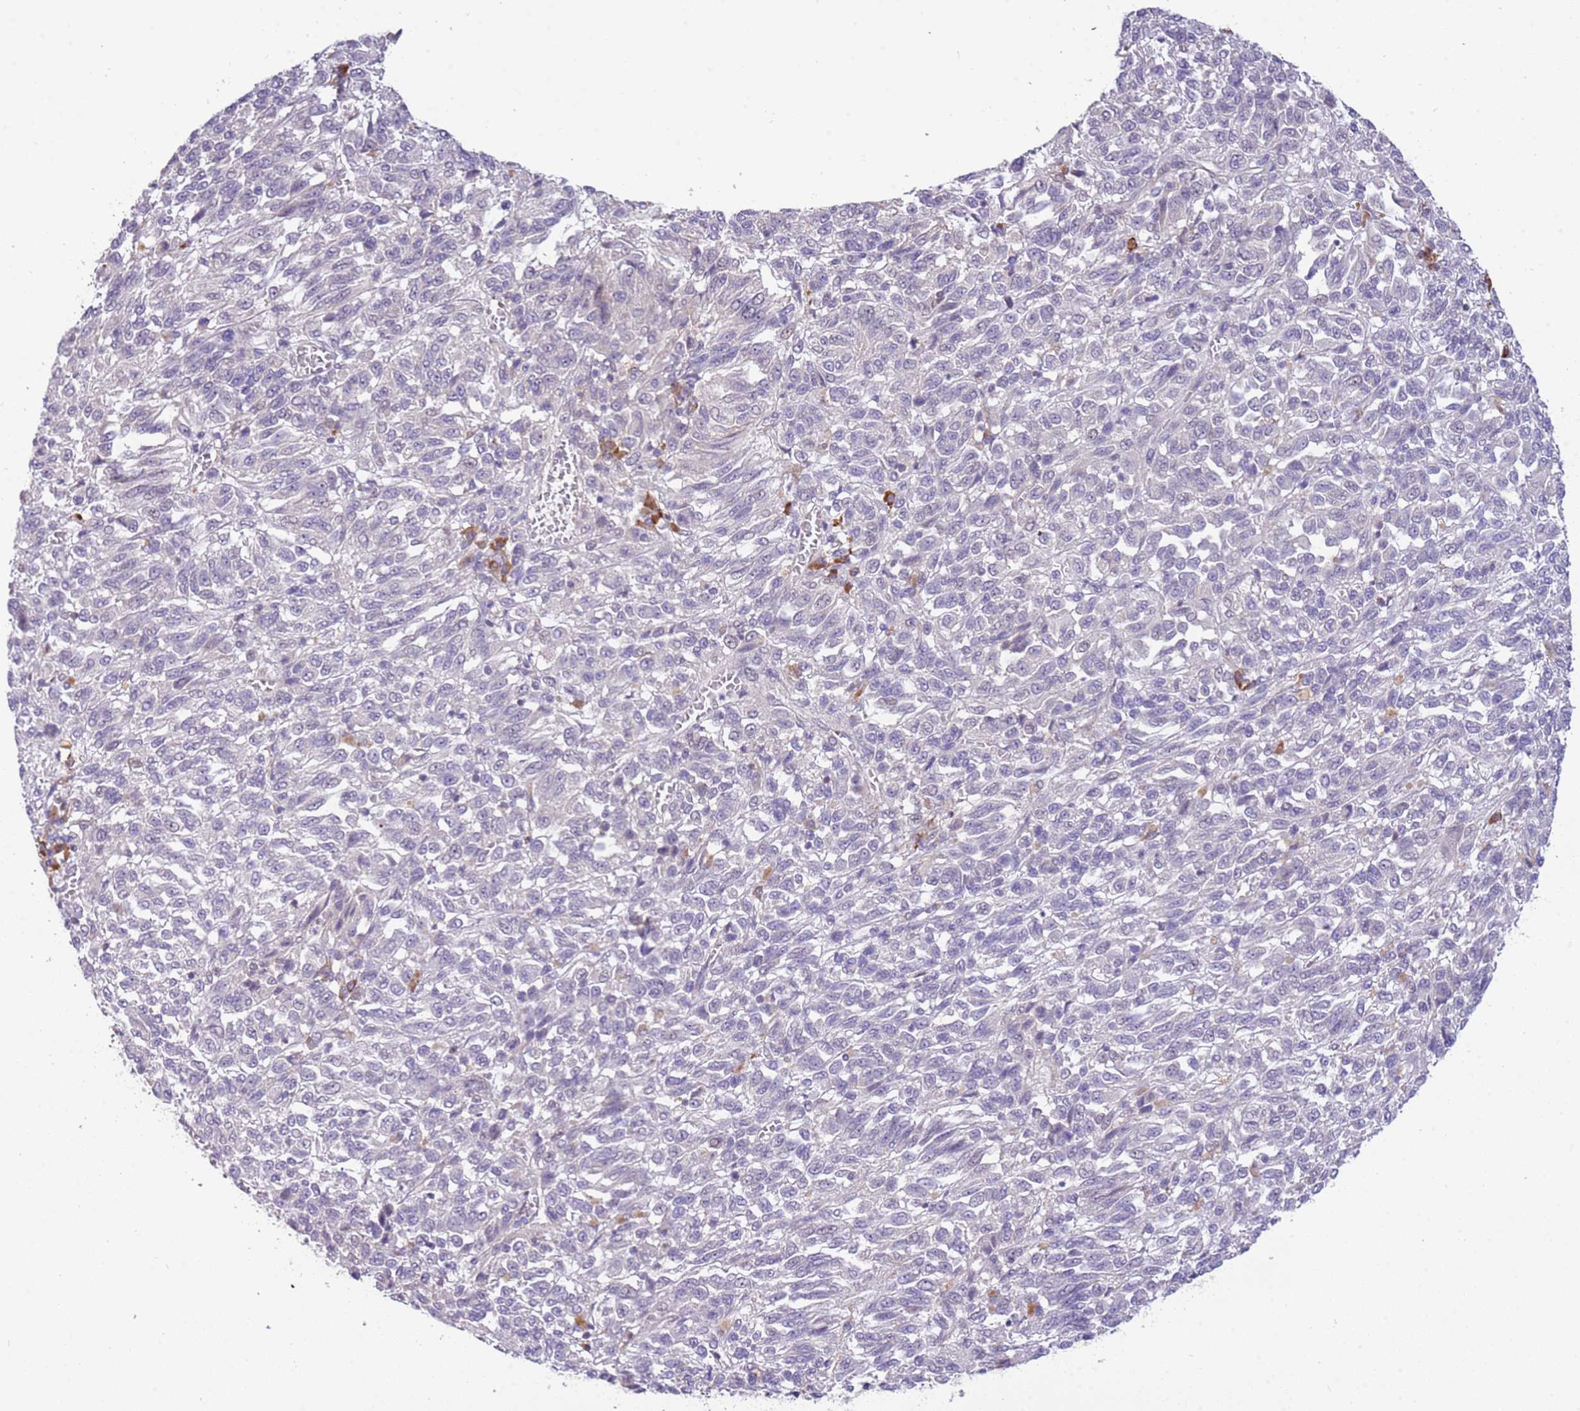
{"staining": {"intensity": "negative", "quantity": "none", "location": "none"}, "tissue": "melanoma", "cell_type": "Tumor cells", "image_type": "cancer", "snomed": [{"axis": "morphology", "description": "Malignant melanoma, Metastatic site"}, {"axis": "topography", "description": "Lung"}], "caption": "Immunohistochemistry (IHC) micrograph of melanoma stained for a protein (brown), which shows no positivity in tumor cells. Brightfield microscopy of immunohistochemistry stained with DAB (brown) and hematoxylin (blue), captured at high magnification.", "gene": "MAGEF1", "patient": {"sex": "male", "age": 64}}